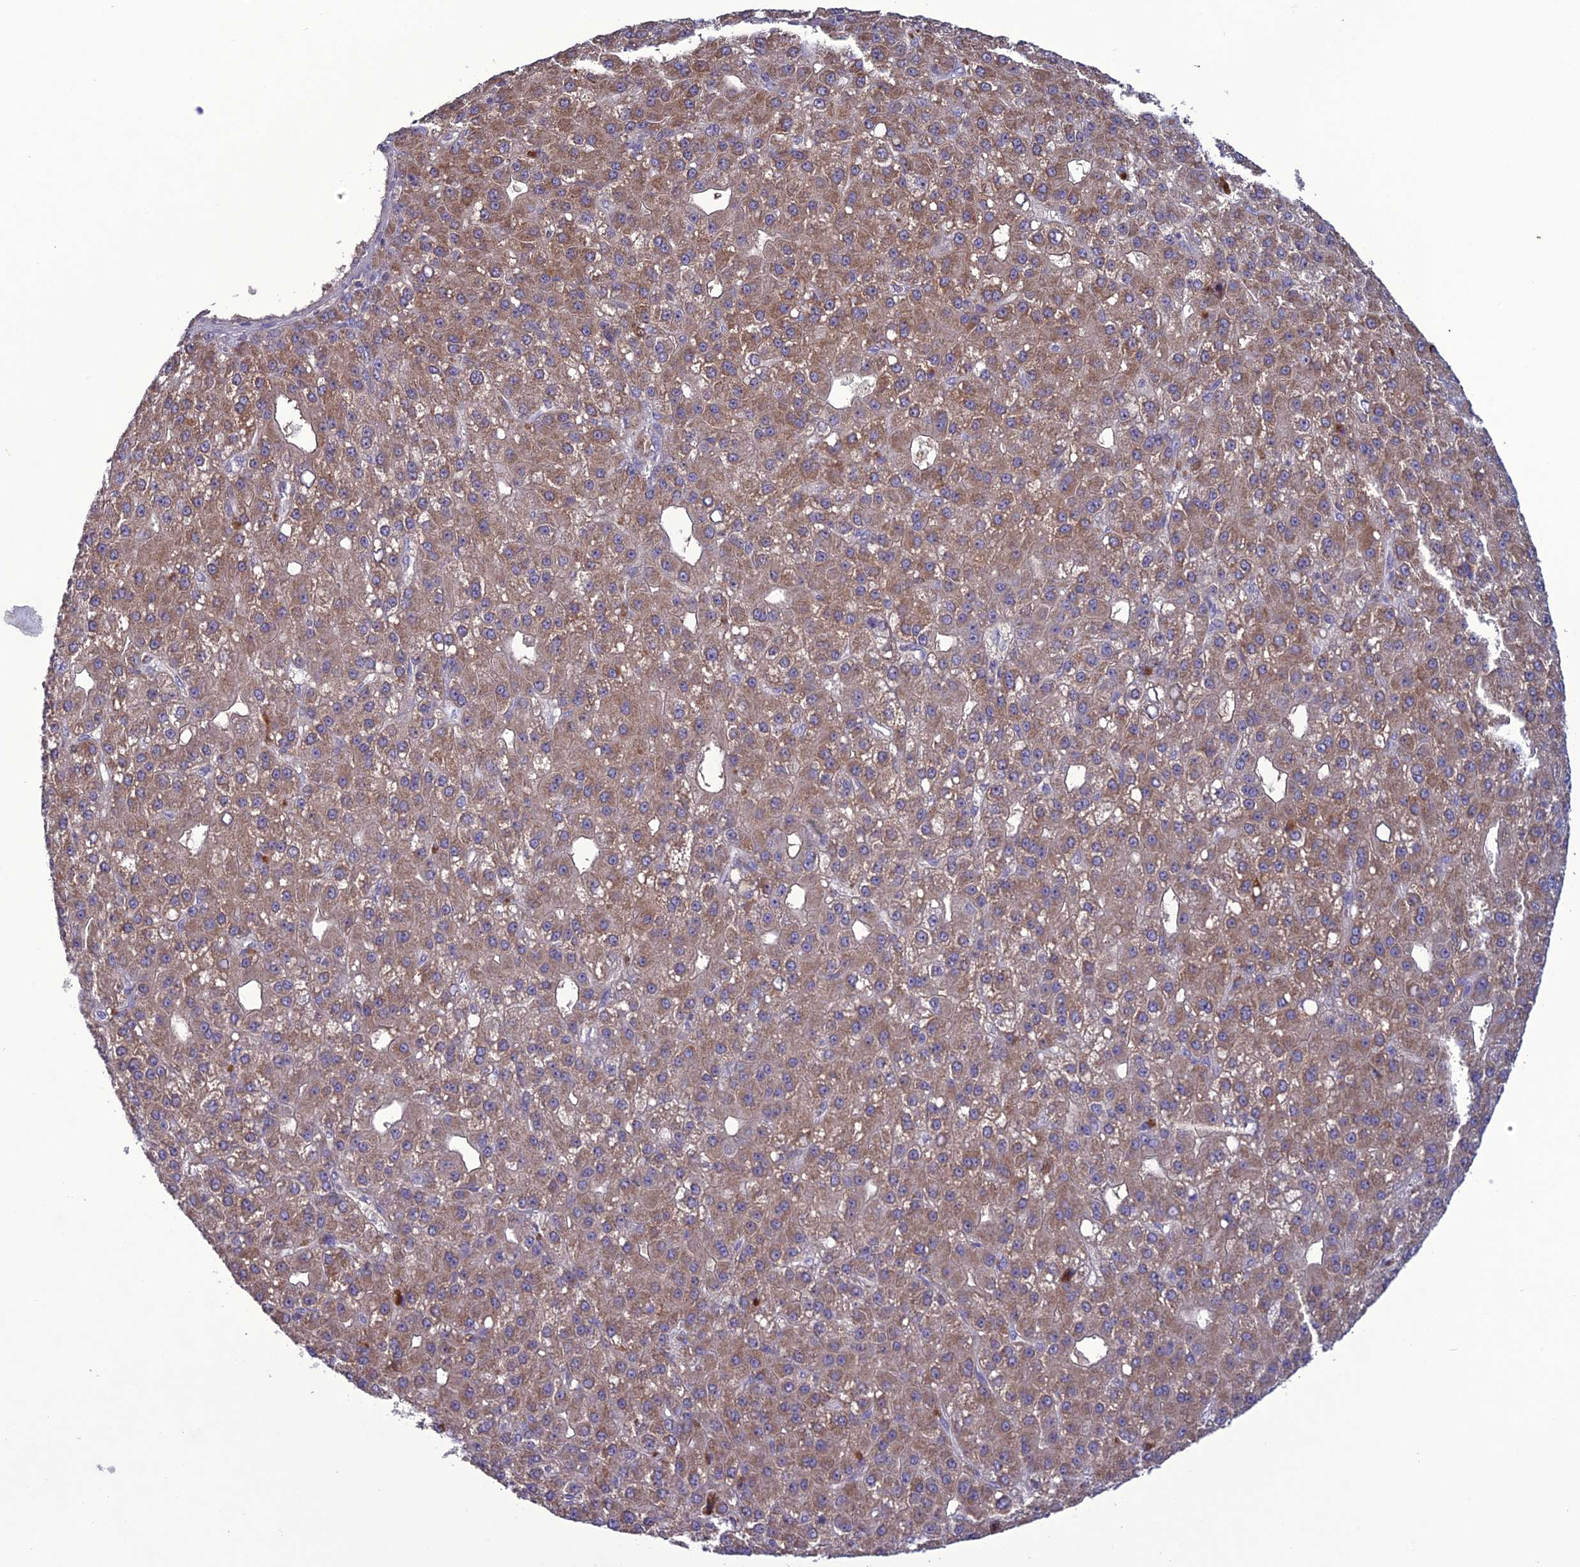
{"staining": {"intensity": "moderate", "quantity": "25%-75%", "location": "cytoplasmic/membranous"}, "tissue": "liver cancer", "cell_type": "Tumor cells", "image_type": "cancer", "snomed": [{"axis": "morphology", "description": "Carcinoma, Hepatocellular, NOS"}, {"axis": "topography", "description": "Liver"}], "caption": "The micrograph displays staining of liver hepatocellular carcinoma, revealing moderate cytoplasmic/membranous protein staining (brown color) within tumor cells.", "gene": "C2orf76", "patient": {"sex": "male", "age": 67}}